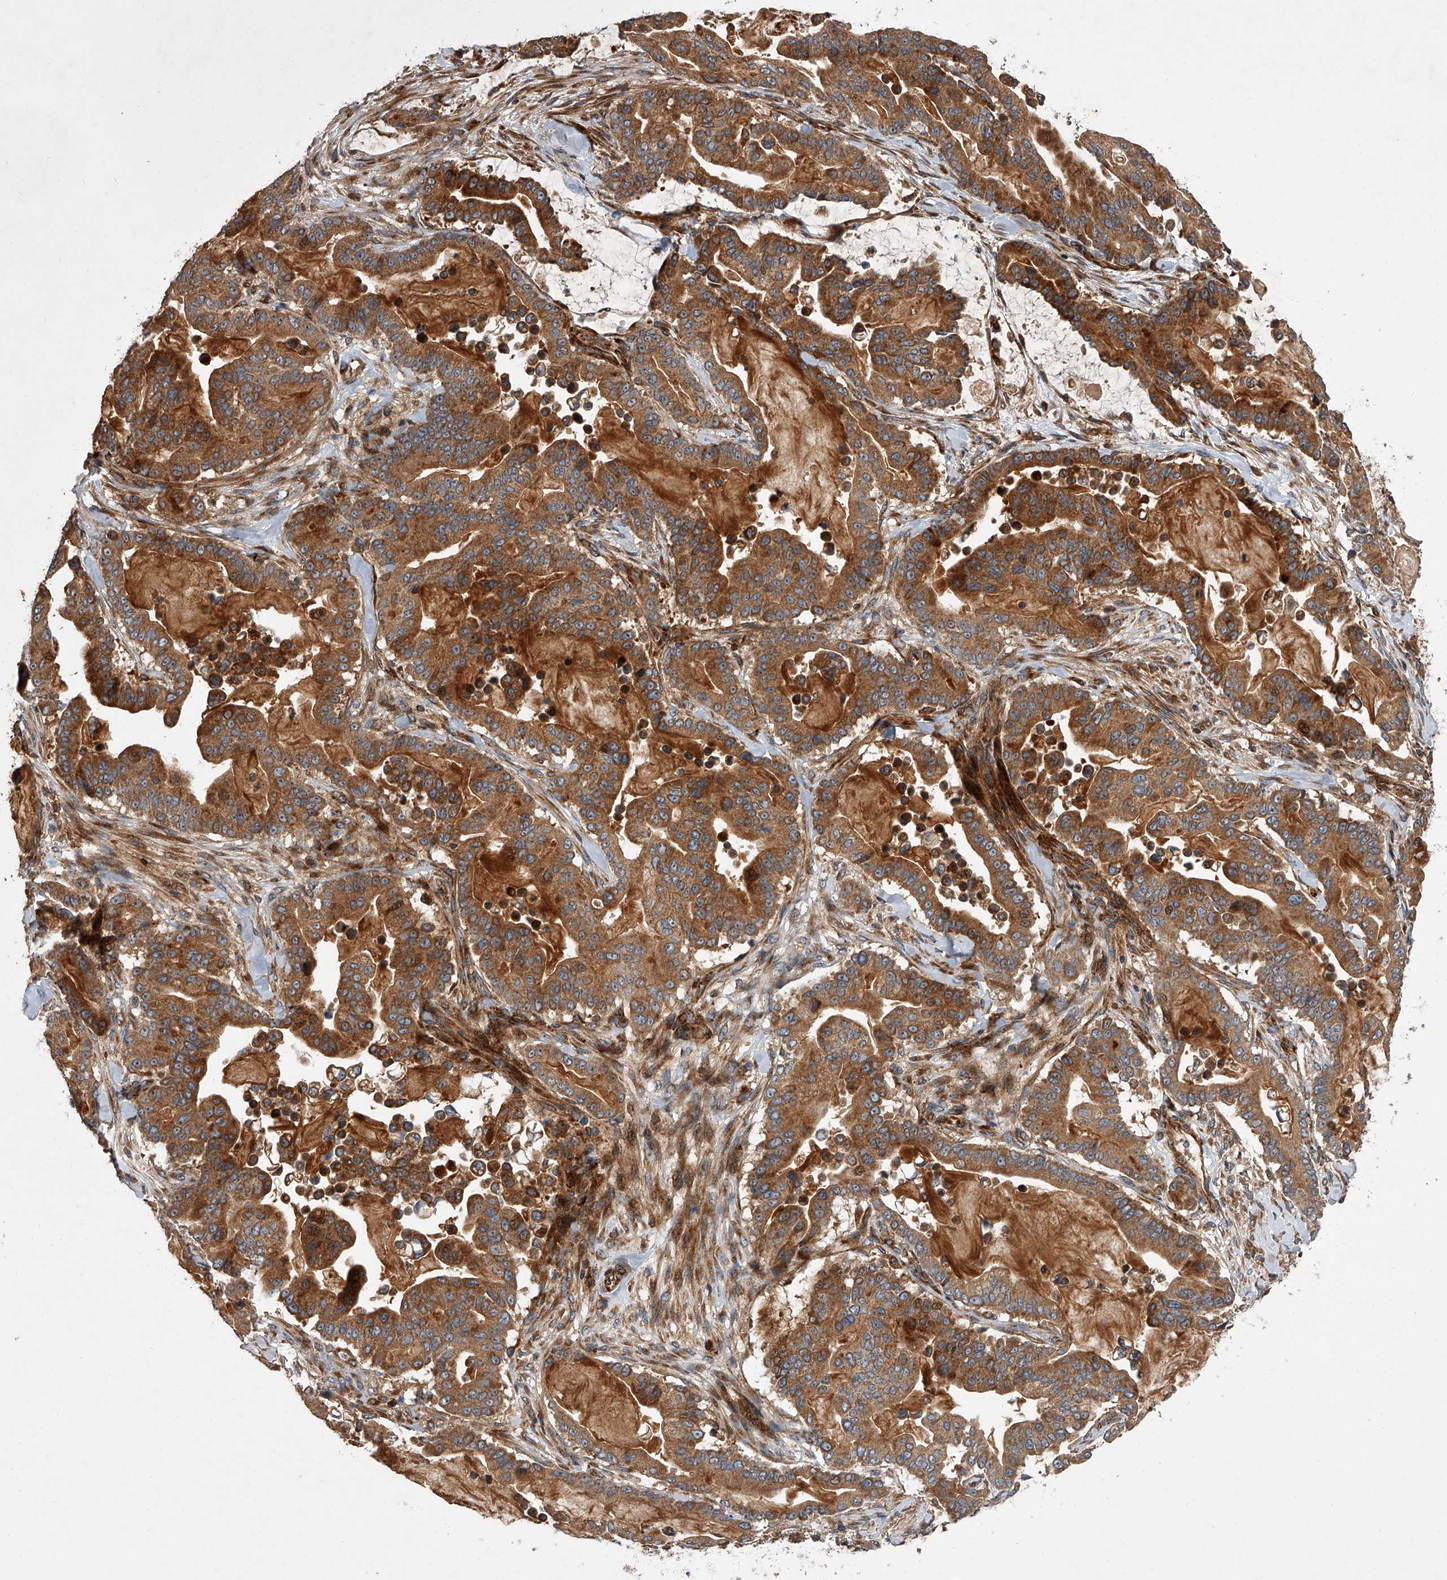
{"staining": {"intensity": "strong", "quantity": ">75%", "location": "cytoplasmic/membranous"}, "tissue": "pancreatic cancer", "cell_type": "Tumor cells", "image_type": "cancer", "snomed": [{"axis": "morphology", "description": "Adenocarcinoma, NOS"}, {"axis": "topography", "description": "Pancreas"}], "caption": "Pancreatic cancer (adenocarcinoma) tissue displays strong cytoplasmic/membranous staining in approximately >75% of tumor cells, visualized by immunohistochemistry.", "gene": "USP47", "patient": {"sex": "male", "age": 63}}